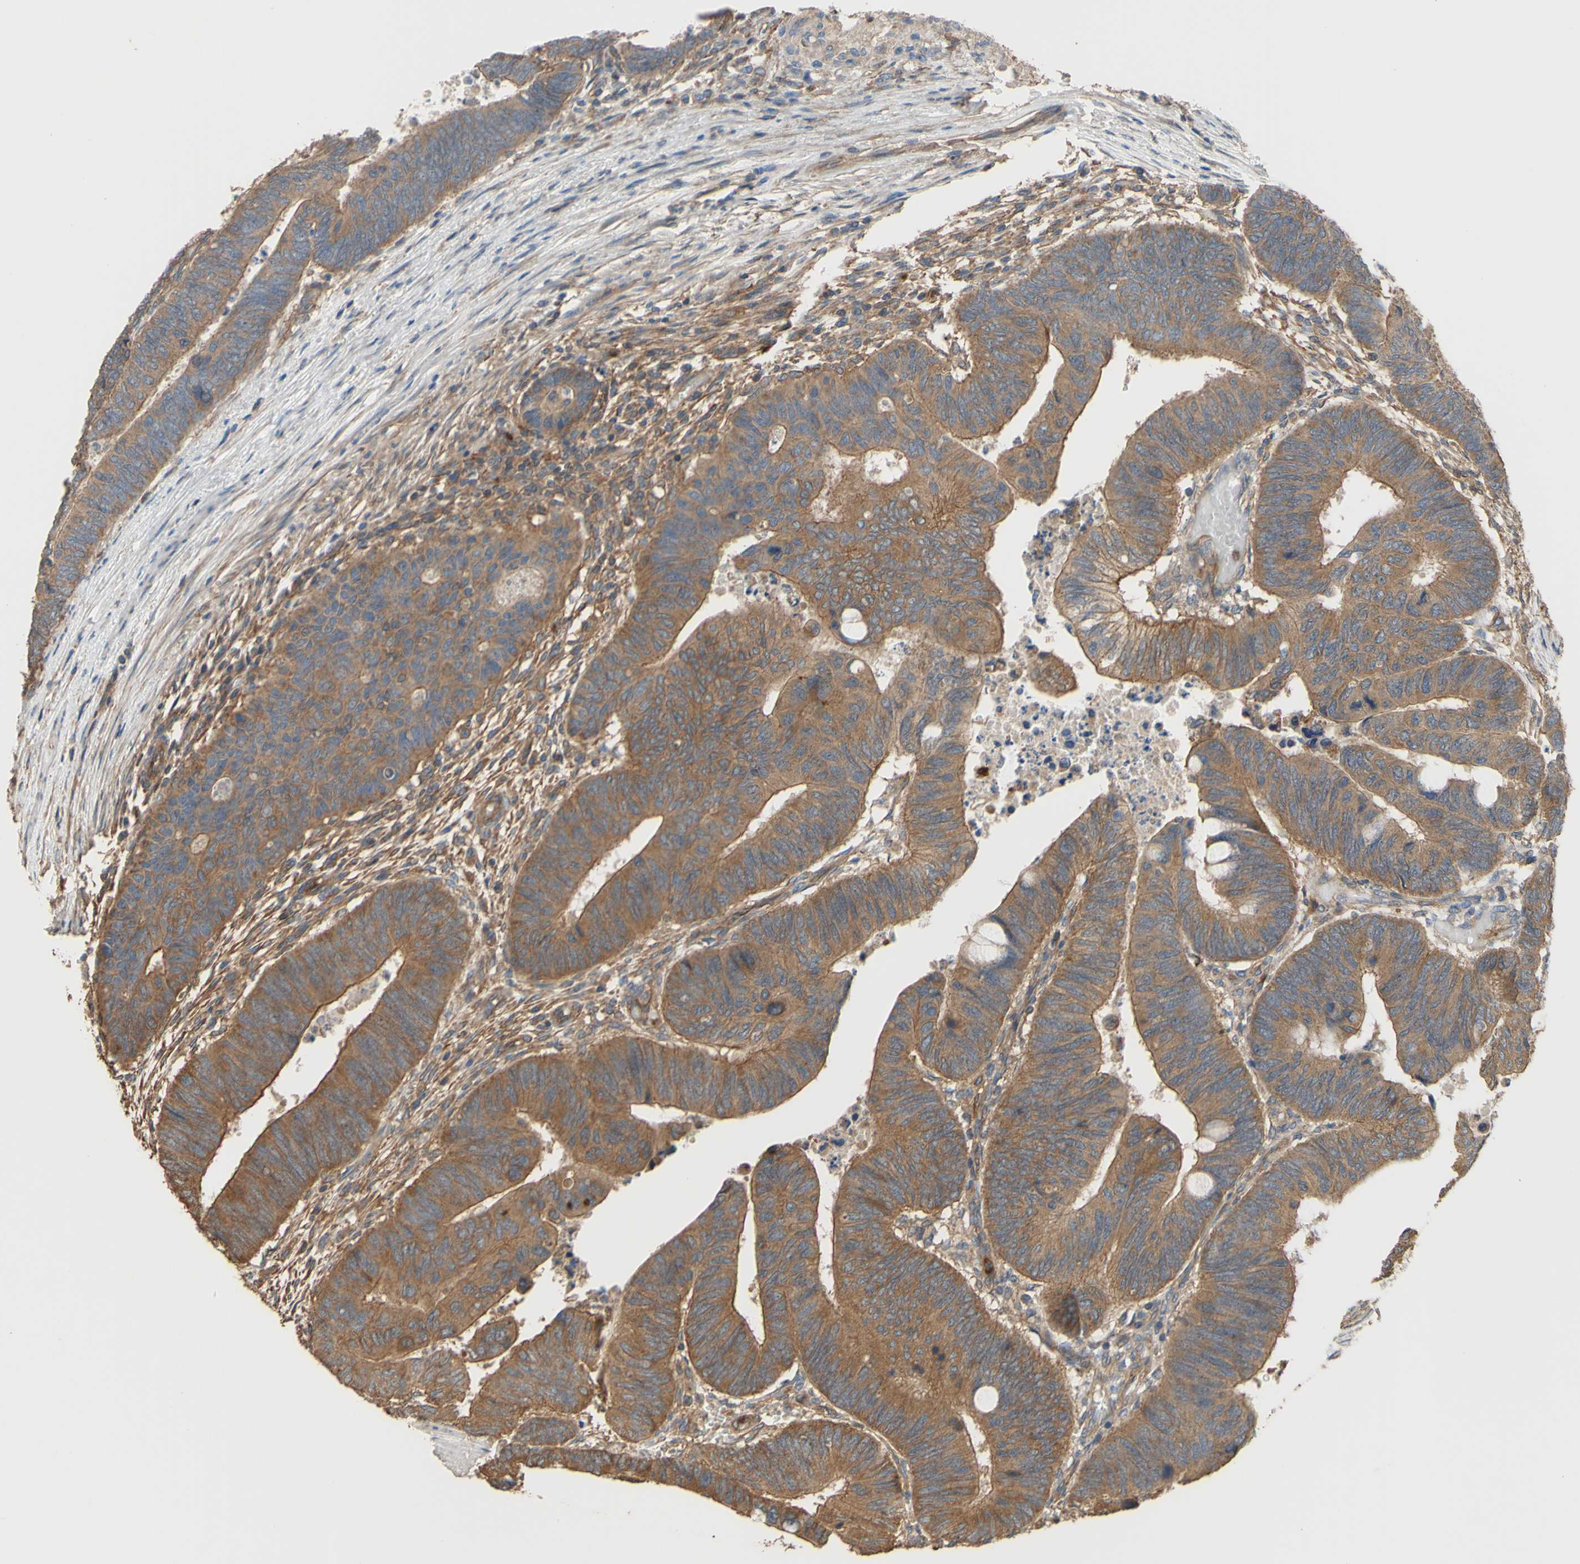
{"staining": {"intensity": "strong", "quantity": ">75%", "location": "cytoplasmic/membranous"}, "tissue": "colorectal cancer", "cell_type": "Tumor cells", "image_type": "cancer", "snomed": [{"axis": "morphology", "description": "Normal tissue, NOS"}, {"axis": "morphology", "description": "Adenocarcinoma, NOS"}, {"axis": "topography", "description": "Rectum"}, {"axis": "topography", "description": "Peripheral nerve tissue"}], "caption": "Colorectal adenocarcinoma stained for a protein (brown) shows strong cytoplasmic/membranous positive positivity in approximately >75% of tumor cells.", "gene": "CTTN", "patient": {"sex": "male", "age": 92}}